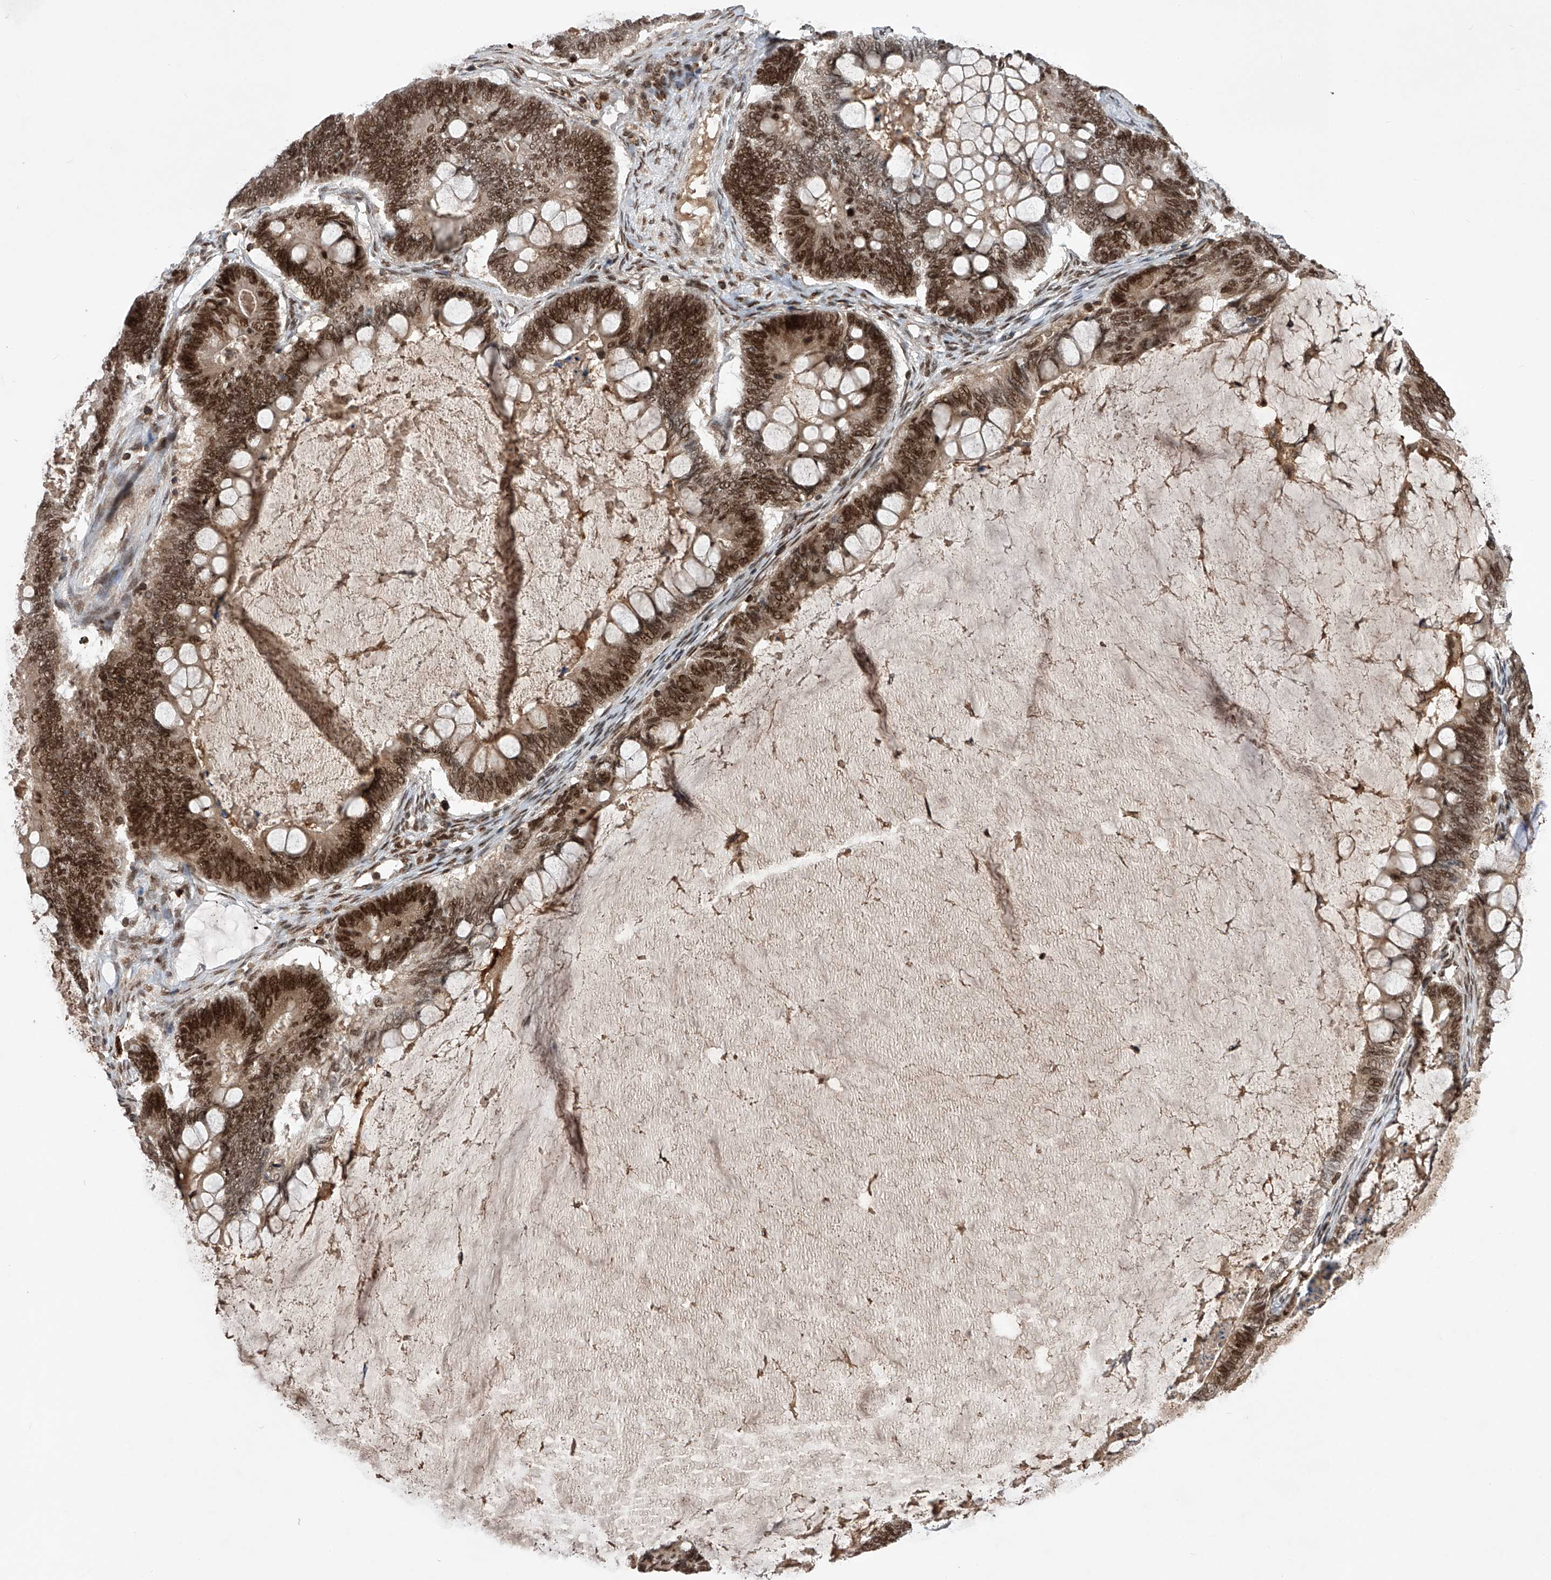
{"staining": {"intensity": "strong", "quantity": ">75%", "location": "nuclear"}, "tissue": "ovarian cancer", "cell_type": "Tumor cells", "image_type": "cancer", "snomed": [{"axis": "morphology", "description": "Cystadenocarcinoma, mucinous, NOS"}, {"axis": "topography", "description": "Ovary"}], "caption": "The image shows staining of ovarian cancer, revealing strong nuclear protein staining (brown color) within tumor cells.", "gene": "ZNF280D", "patient": {"sex": "female", "age": 61}}